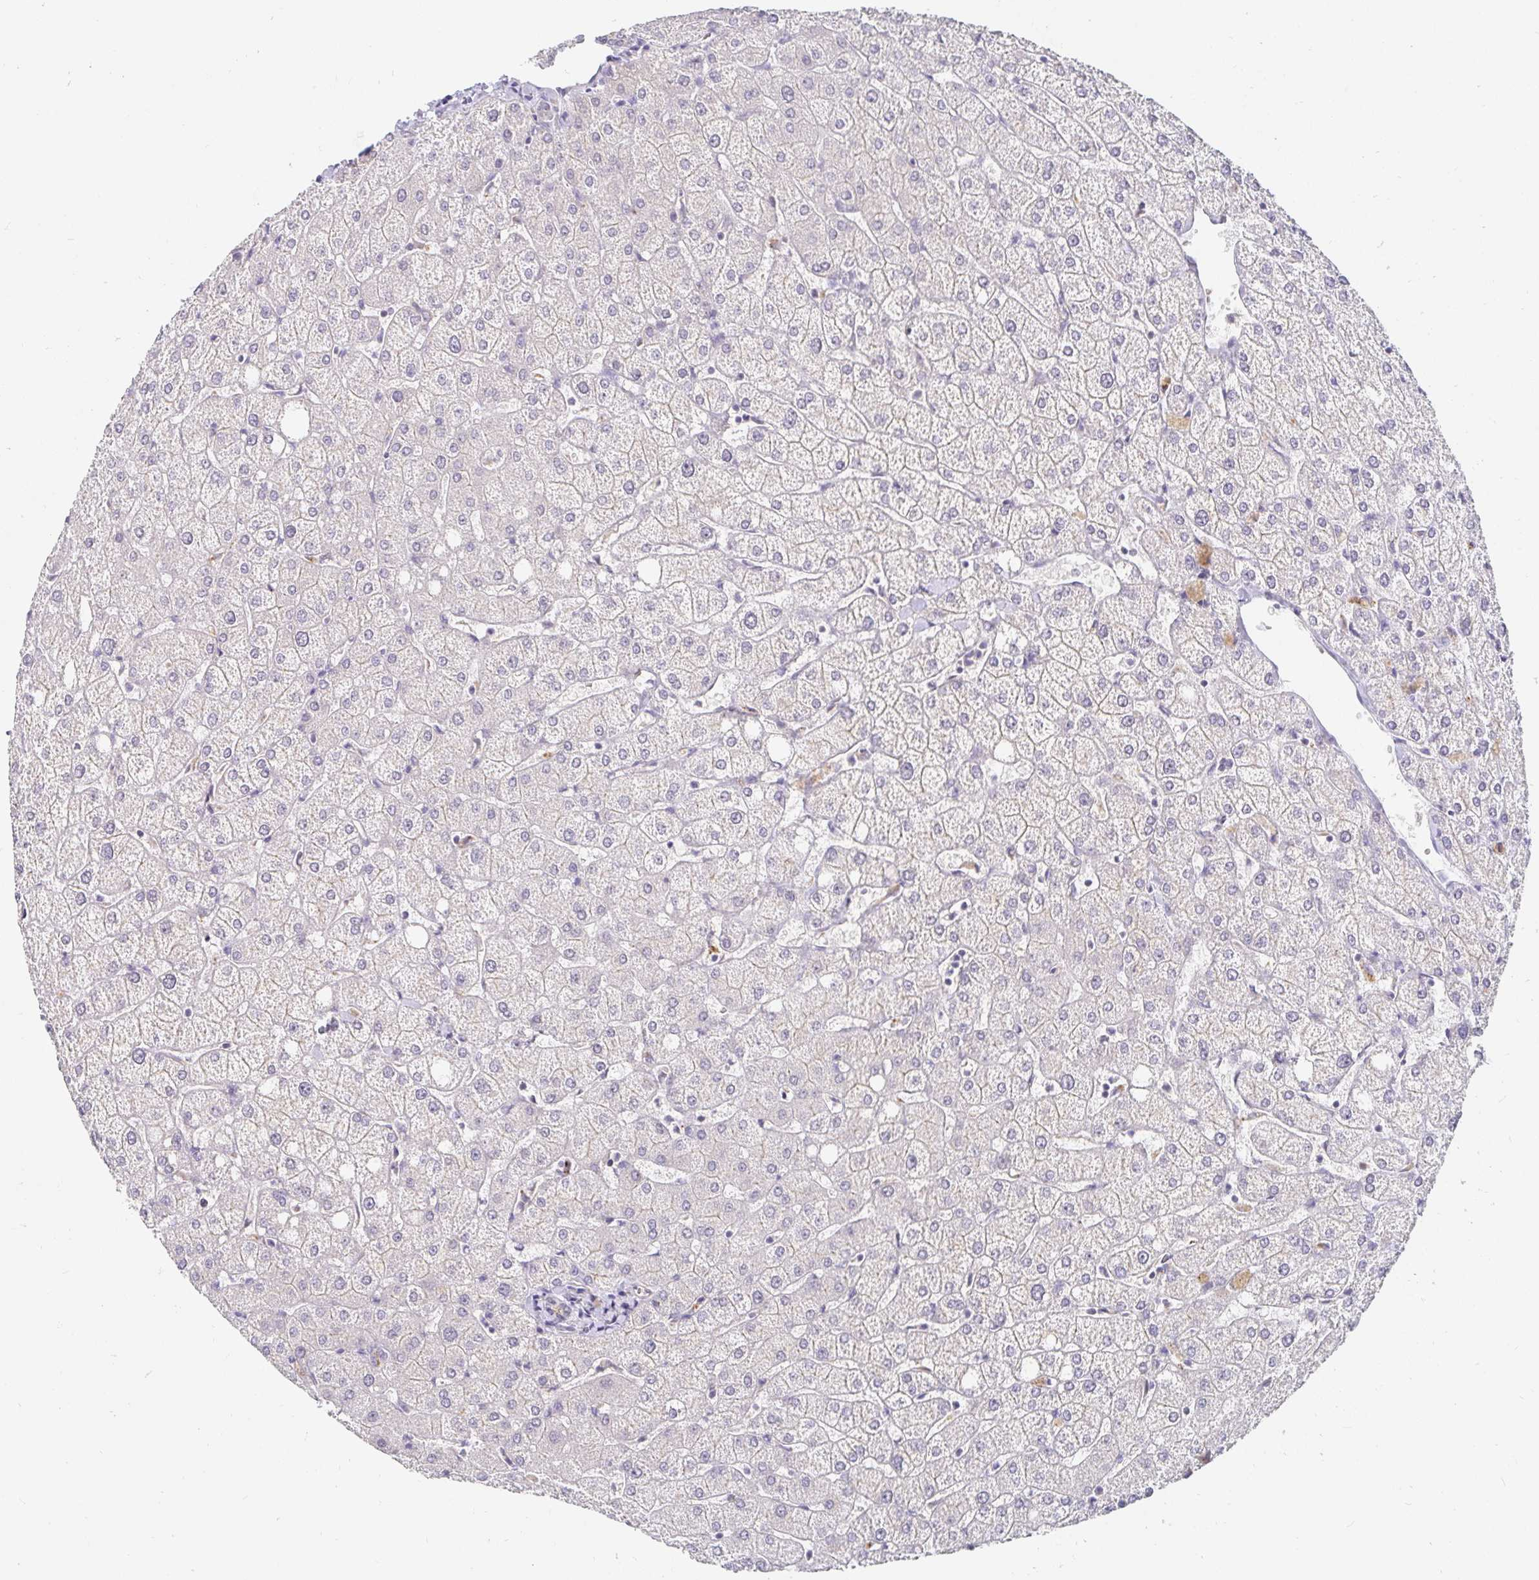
{"staining": {"intensity": "negative", "quantity": "none", "location": "none"}, "tissue": "liver", "cell_type": "Cholangiocytes", "image_type": "normal", "snomed": [{"axis": "morphology", "description": "Normal tissue, NOS"}, {"axis": "topography", "description": "Liver"}], "caption": "An IHC micrograph of normal liver is shown. There is no staining in cholangiocytes of liver.", "gene": "PDX1", "patient": {"sex": "female", "age": 54}}